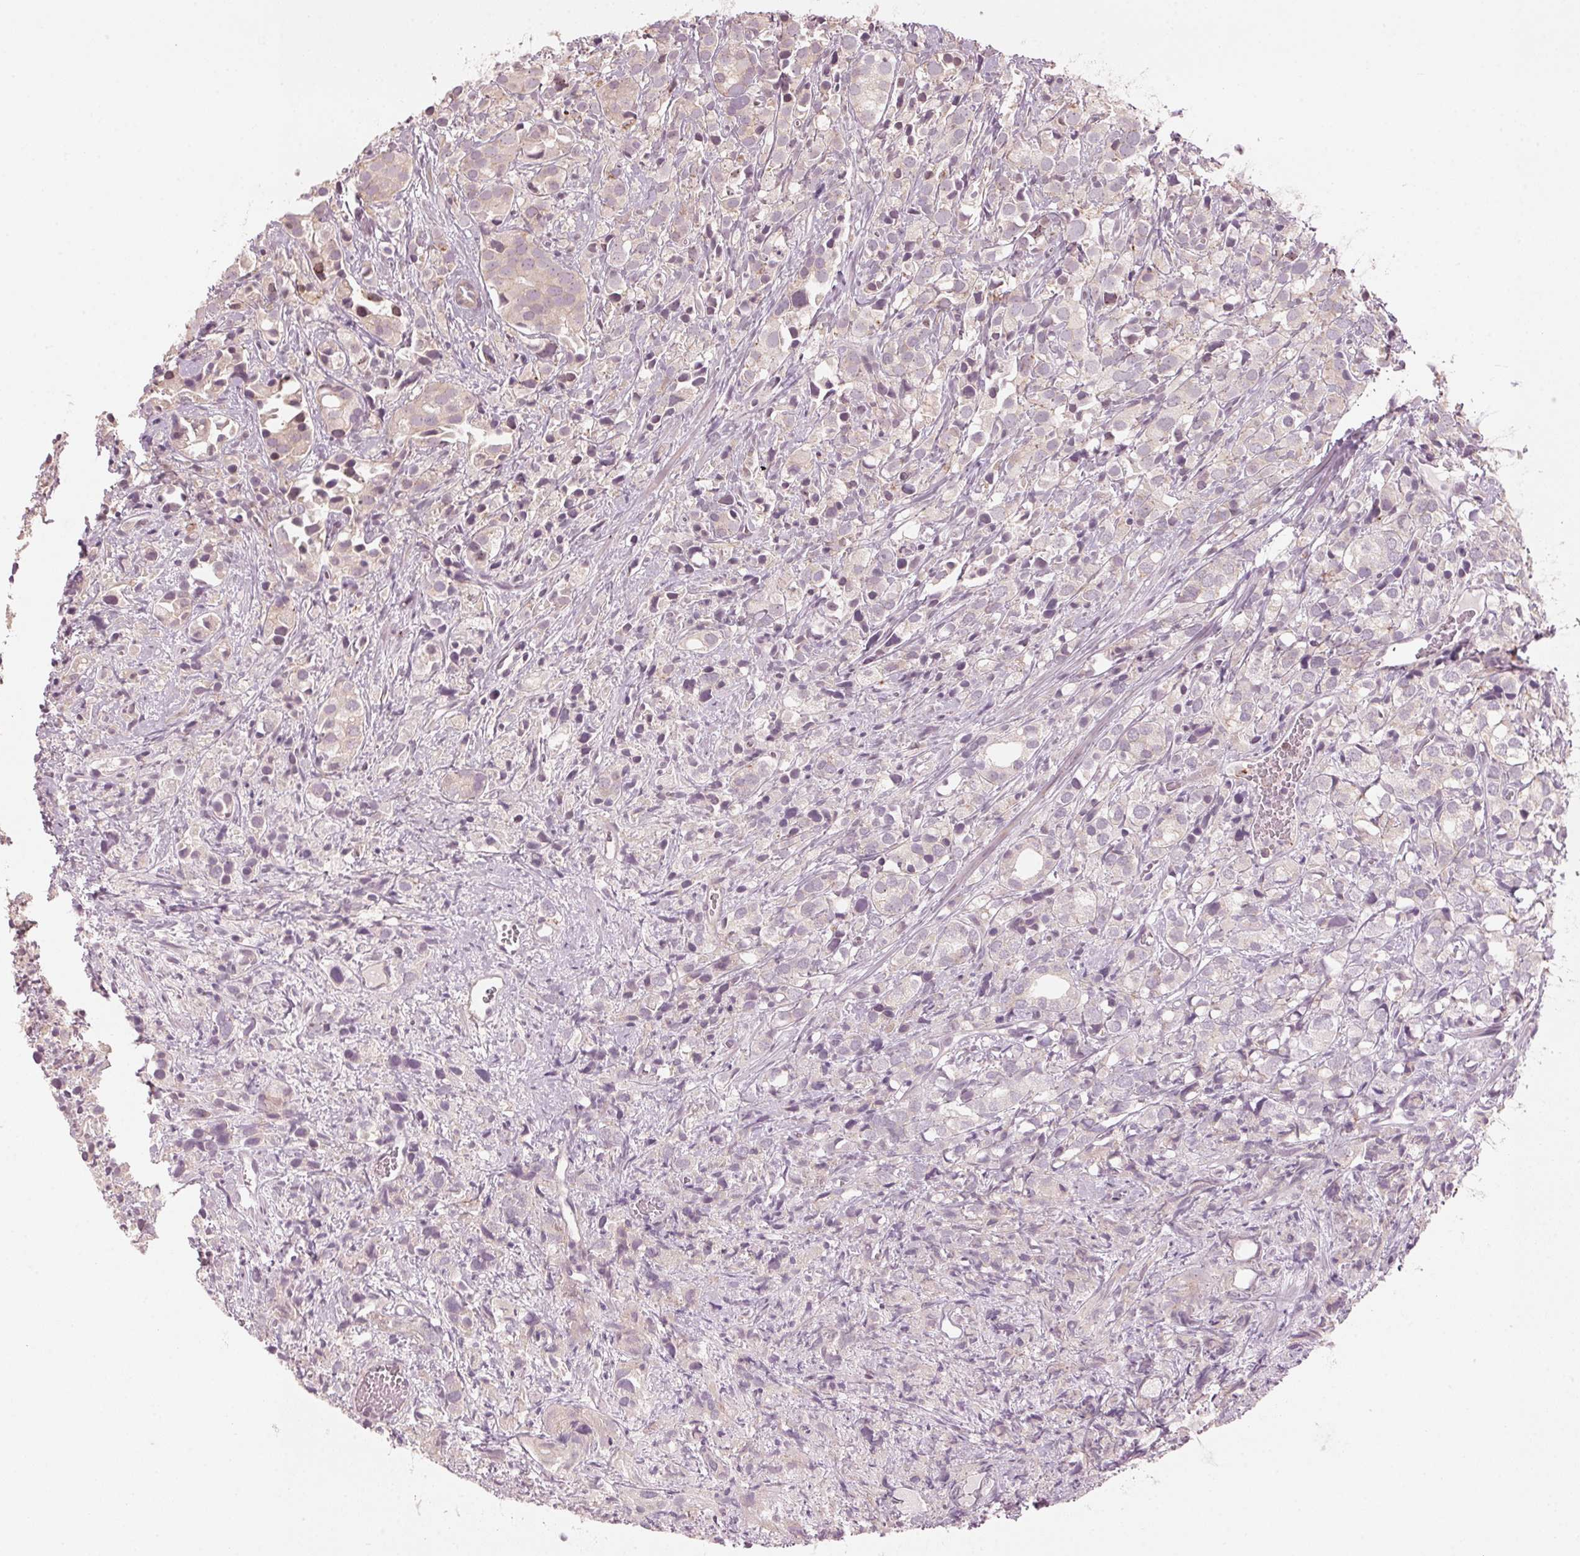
{"staining": {"intensity": "weak", "quantity": "<25%", "location": "cytoplasmic/membranous"}, "tissue": "prostate cancer", "cell_type": "Tumor cells", "image_type": "cancer", "snomed": [{"axis": "morphology", "description": "Adenocarcinoma, High grade"}, {"axis": "topography", "description": "Prostate"}], "caption": "Immunohistochemistry (IHC) photomicrograph of prostate adenocarcinoma (high-grade) stained for a protein (brown), which displays no positivity in tumor cells.", "gene": "TMED6", "patient": {"sex": "male", "age": 86}}